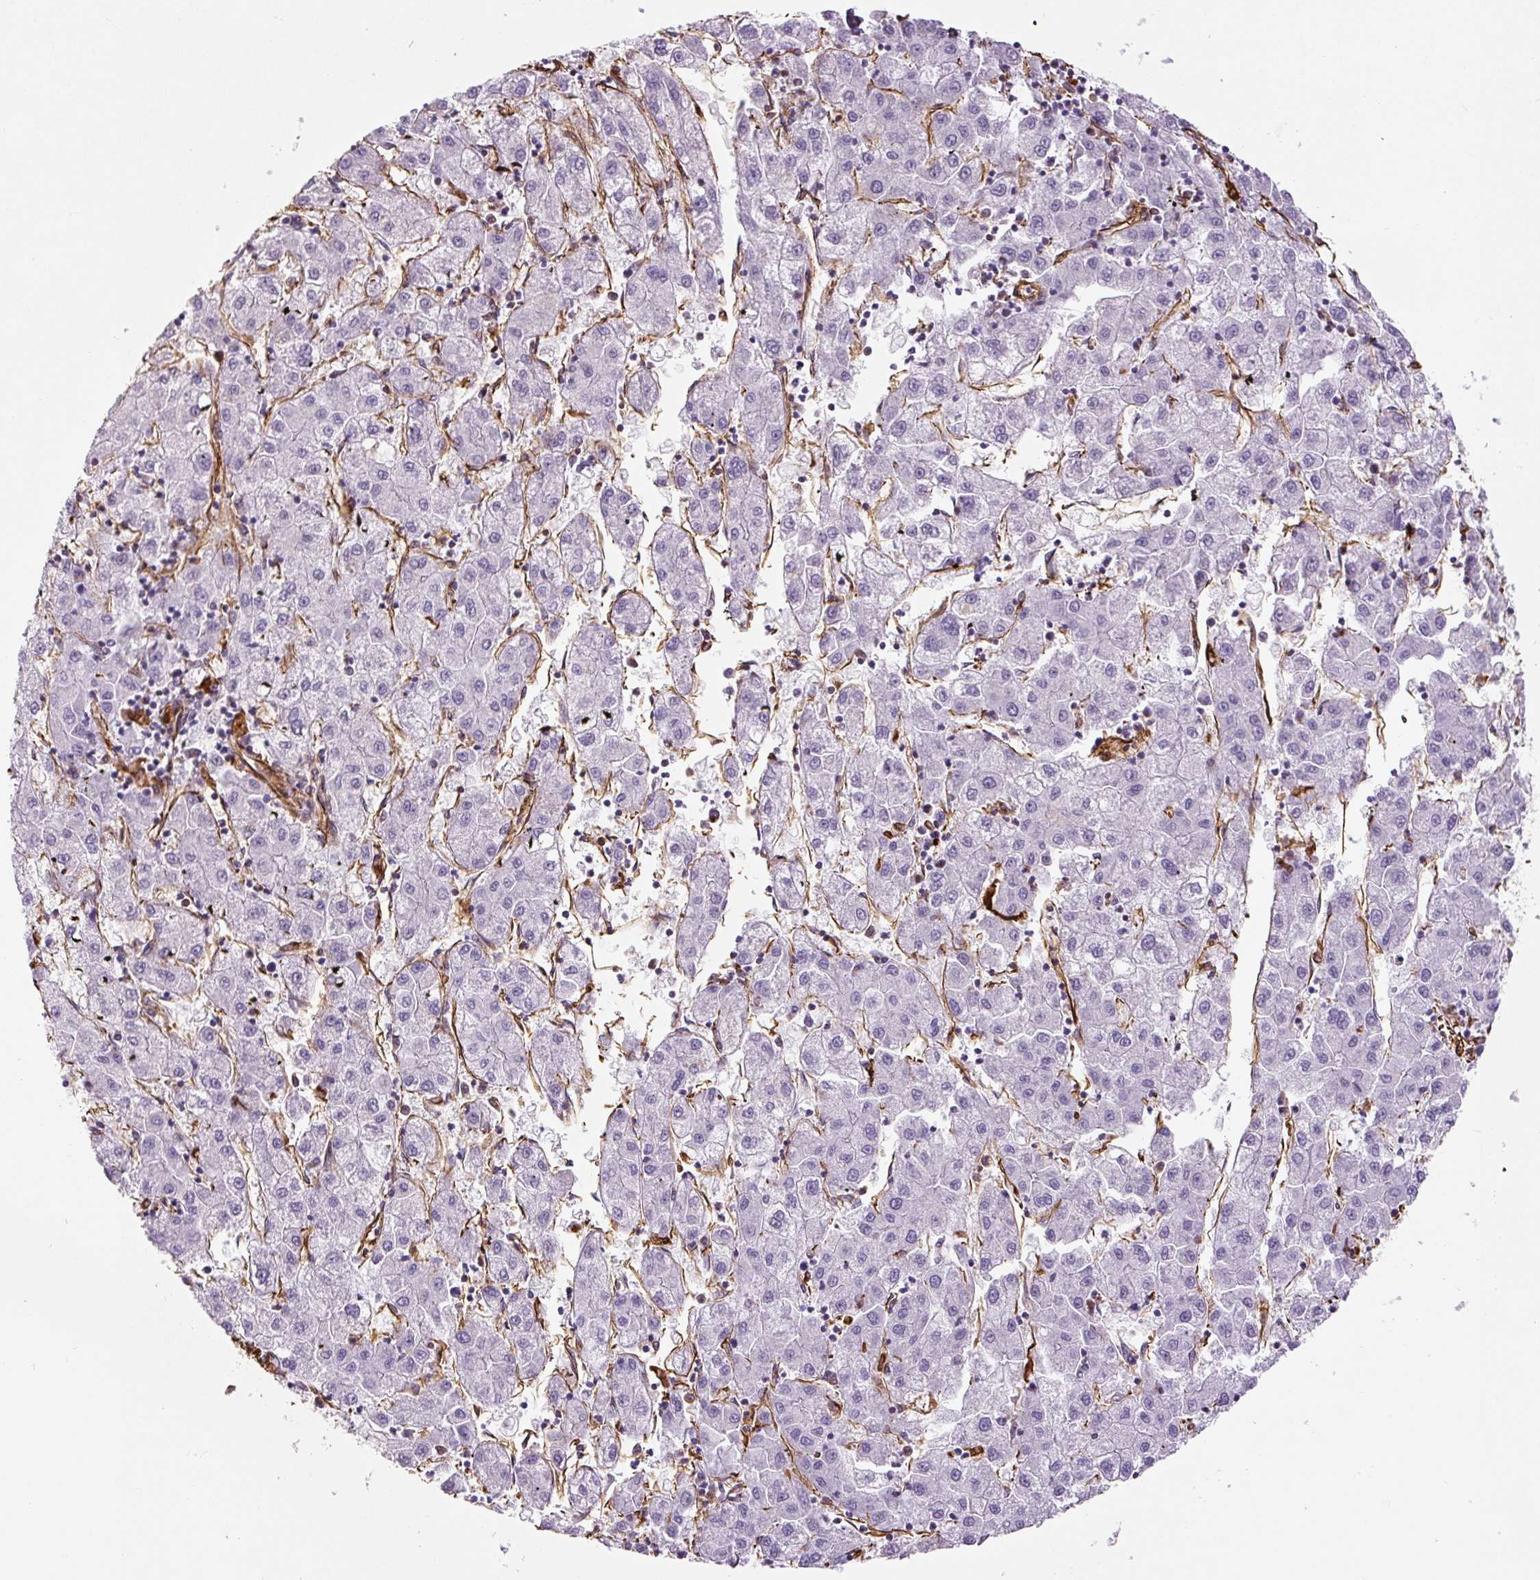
{"staining": {"intensity": "negative", "quantity": "none", "location": "none"}, "tissue": "liver cancer", "cell_type": "Tumor cells", "image_type": "cancer", "snomed": [{"axis": "morphology", "description": "Carcinoma, Hepatocellular, NOS"}, {"axis": "topography", "description": "Liver"}], "caption": "This is an IHC histopathology image of liver cancer (hepatocellular carcinoma). There is no positivity in tumor cells.", "gene": "VIM", "patient": {"sex": "male", "age": 72}}